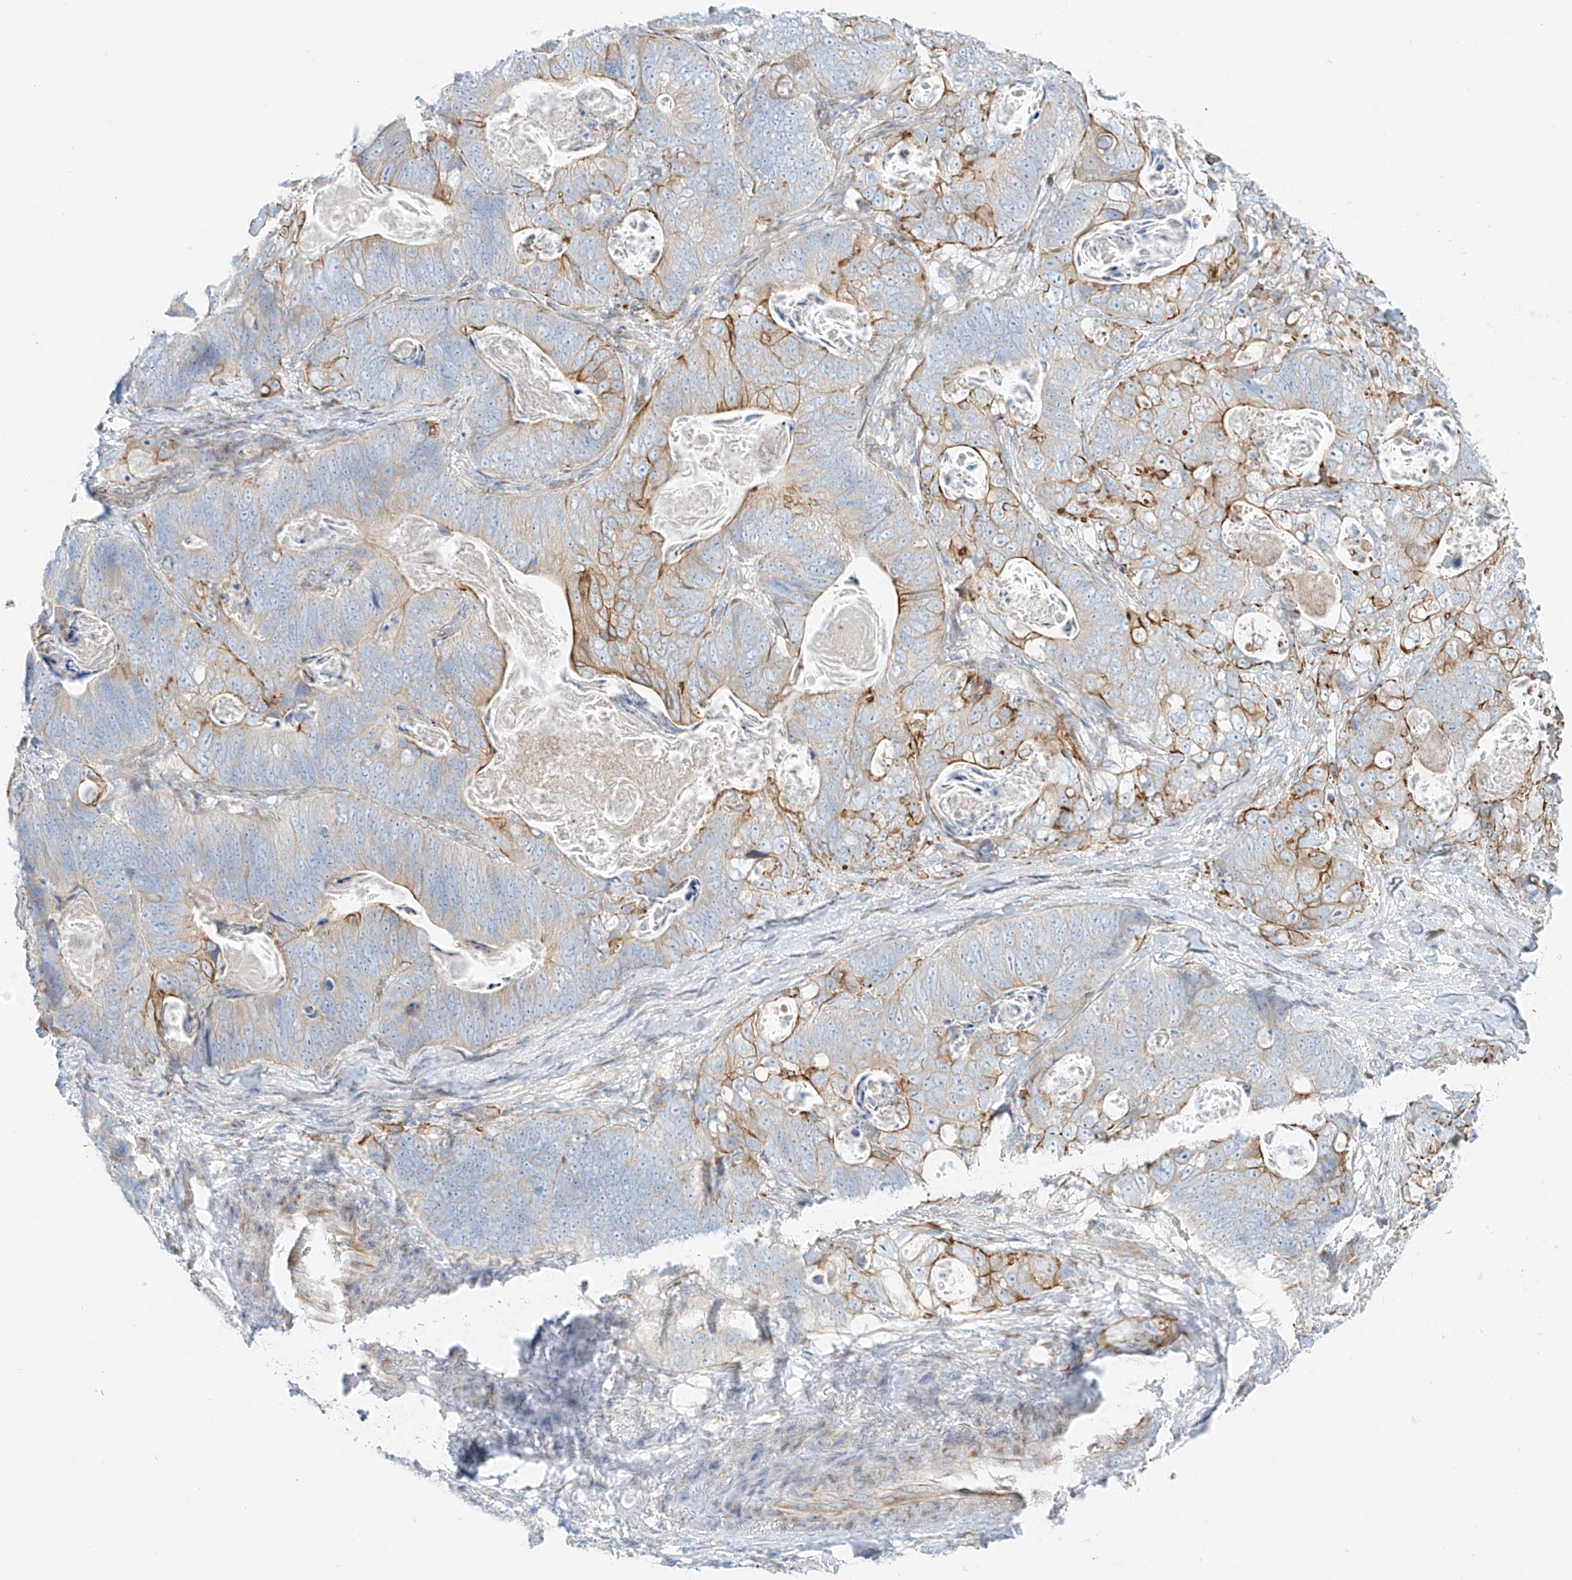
{"staining": {"intensity": "strong", "quantity": "25%-75%", "location": "cytoplasmic/membranous"}, "tissue": "stomach cancer", "cell_type": "Tumor cells", "image_type": "cancer", "snomed": [{"axis": "morphology", "description": "Normal tissue, NOS"}, {"axis": "morphology", "description": "Adenocarcinoma, NOS"}, {"axis": "topography", "description": "Stomach"}], "caption": "Adenocarcinoma (stomach) stained for a protein (brown) reveals strong cytoplasmic/membranous positive staining in approximately 25%-75% of tumor cells.", "gene": "EIPR1", "patient": {"sex": "female", "age": 89}}